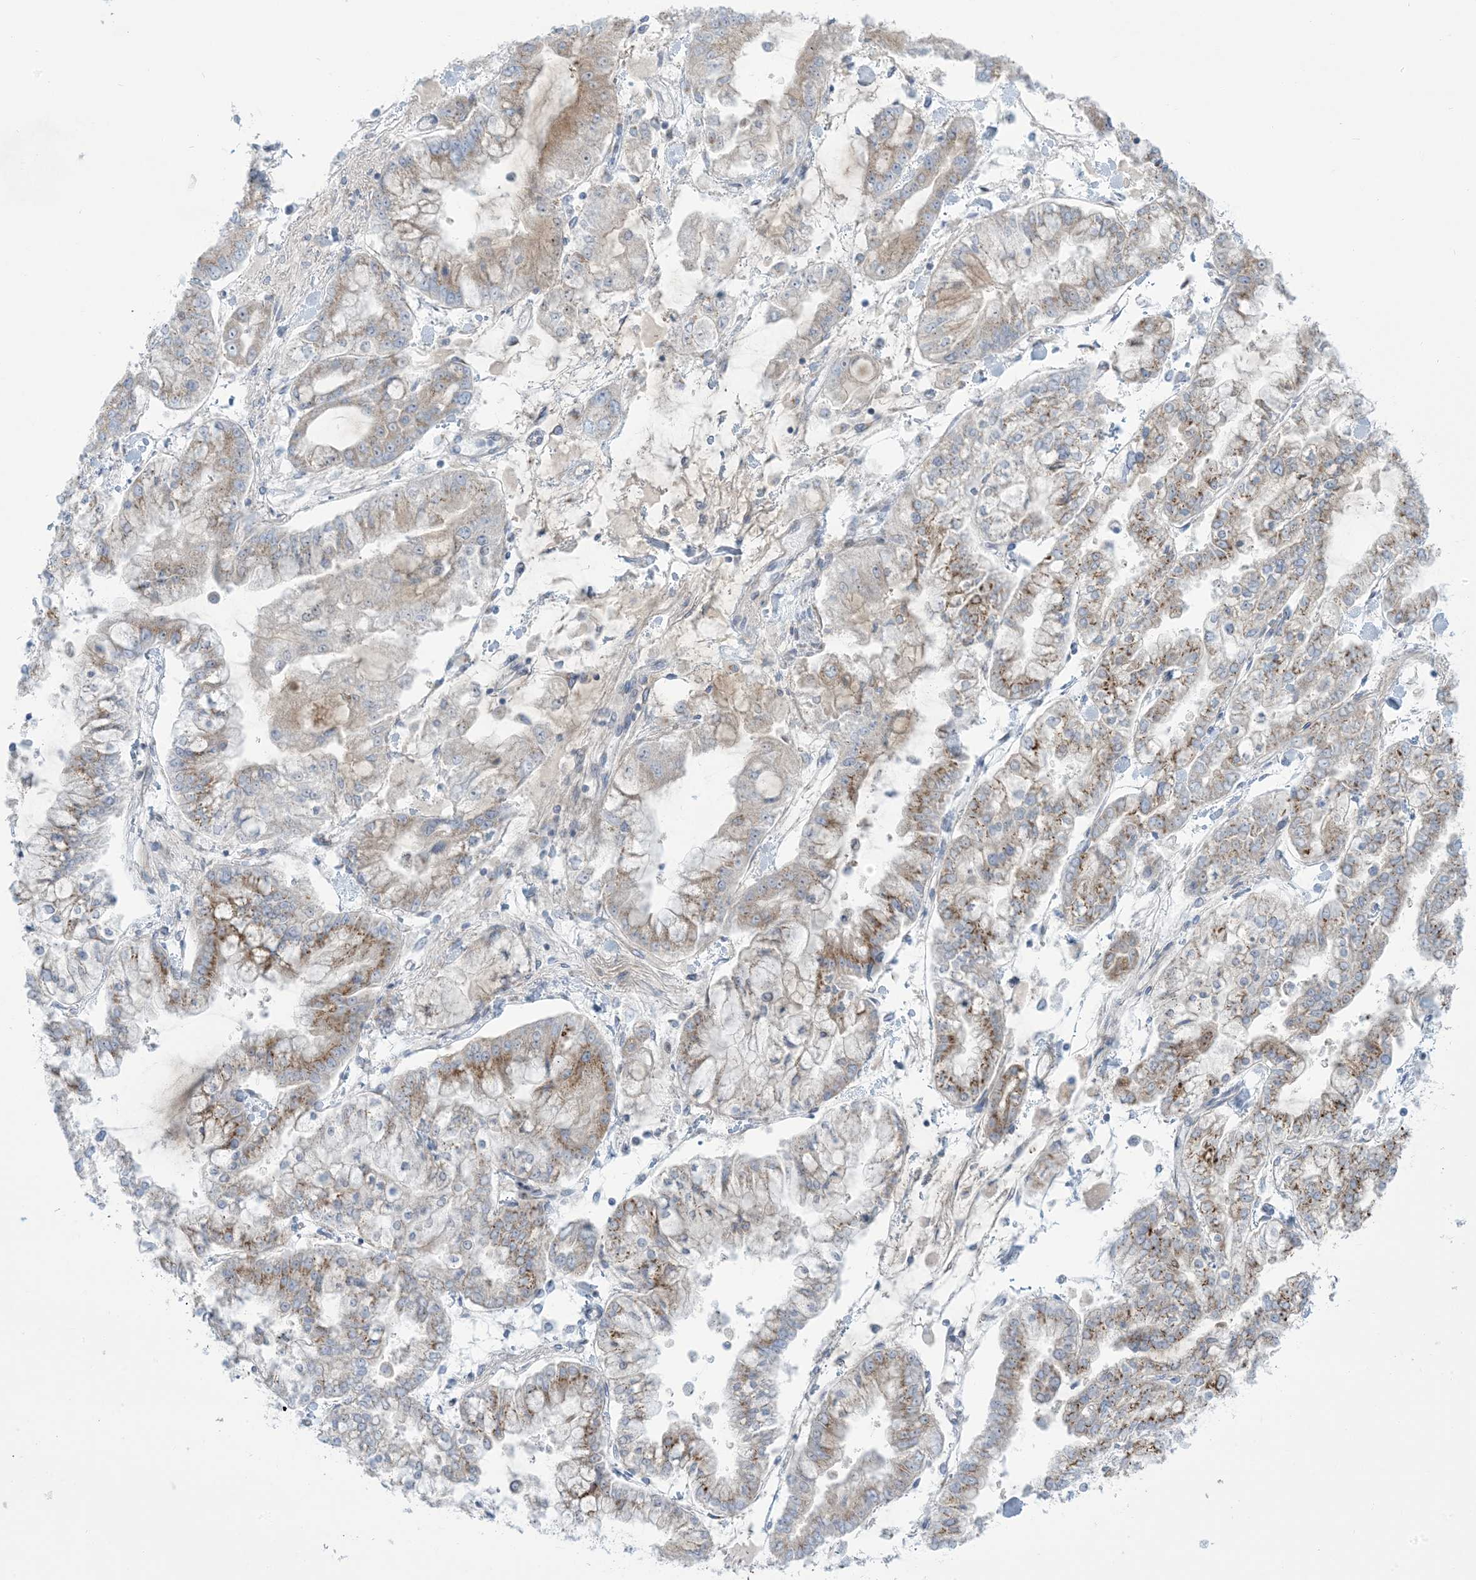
{"staining": {"intensity": "moderate", "quantity": "25%-75%", "location": "cytoplasmic/membranous"}, "tissue": "stomach cancer", "cell_type": "Tumor cells", "image_type": "cancer", "snomed": [{"axis": "morphology", "description": "Normal tissue, NOS"}, {"axis": "morphology", "description": "Adenocarcinoma, NOS"}, {"axis": "topography", "description": "Stomach, upper"}, {"axis": "topography", "description": "Stomach"}], "caption": "Protein expression analysis of stomach adenocarcinoma shows moderate cytoplasmic/membranous expression in about 25%-75% of tumor cells.", "gene": "AFTPH", "patient": {"sex": "male", "age": 76}}